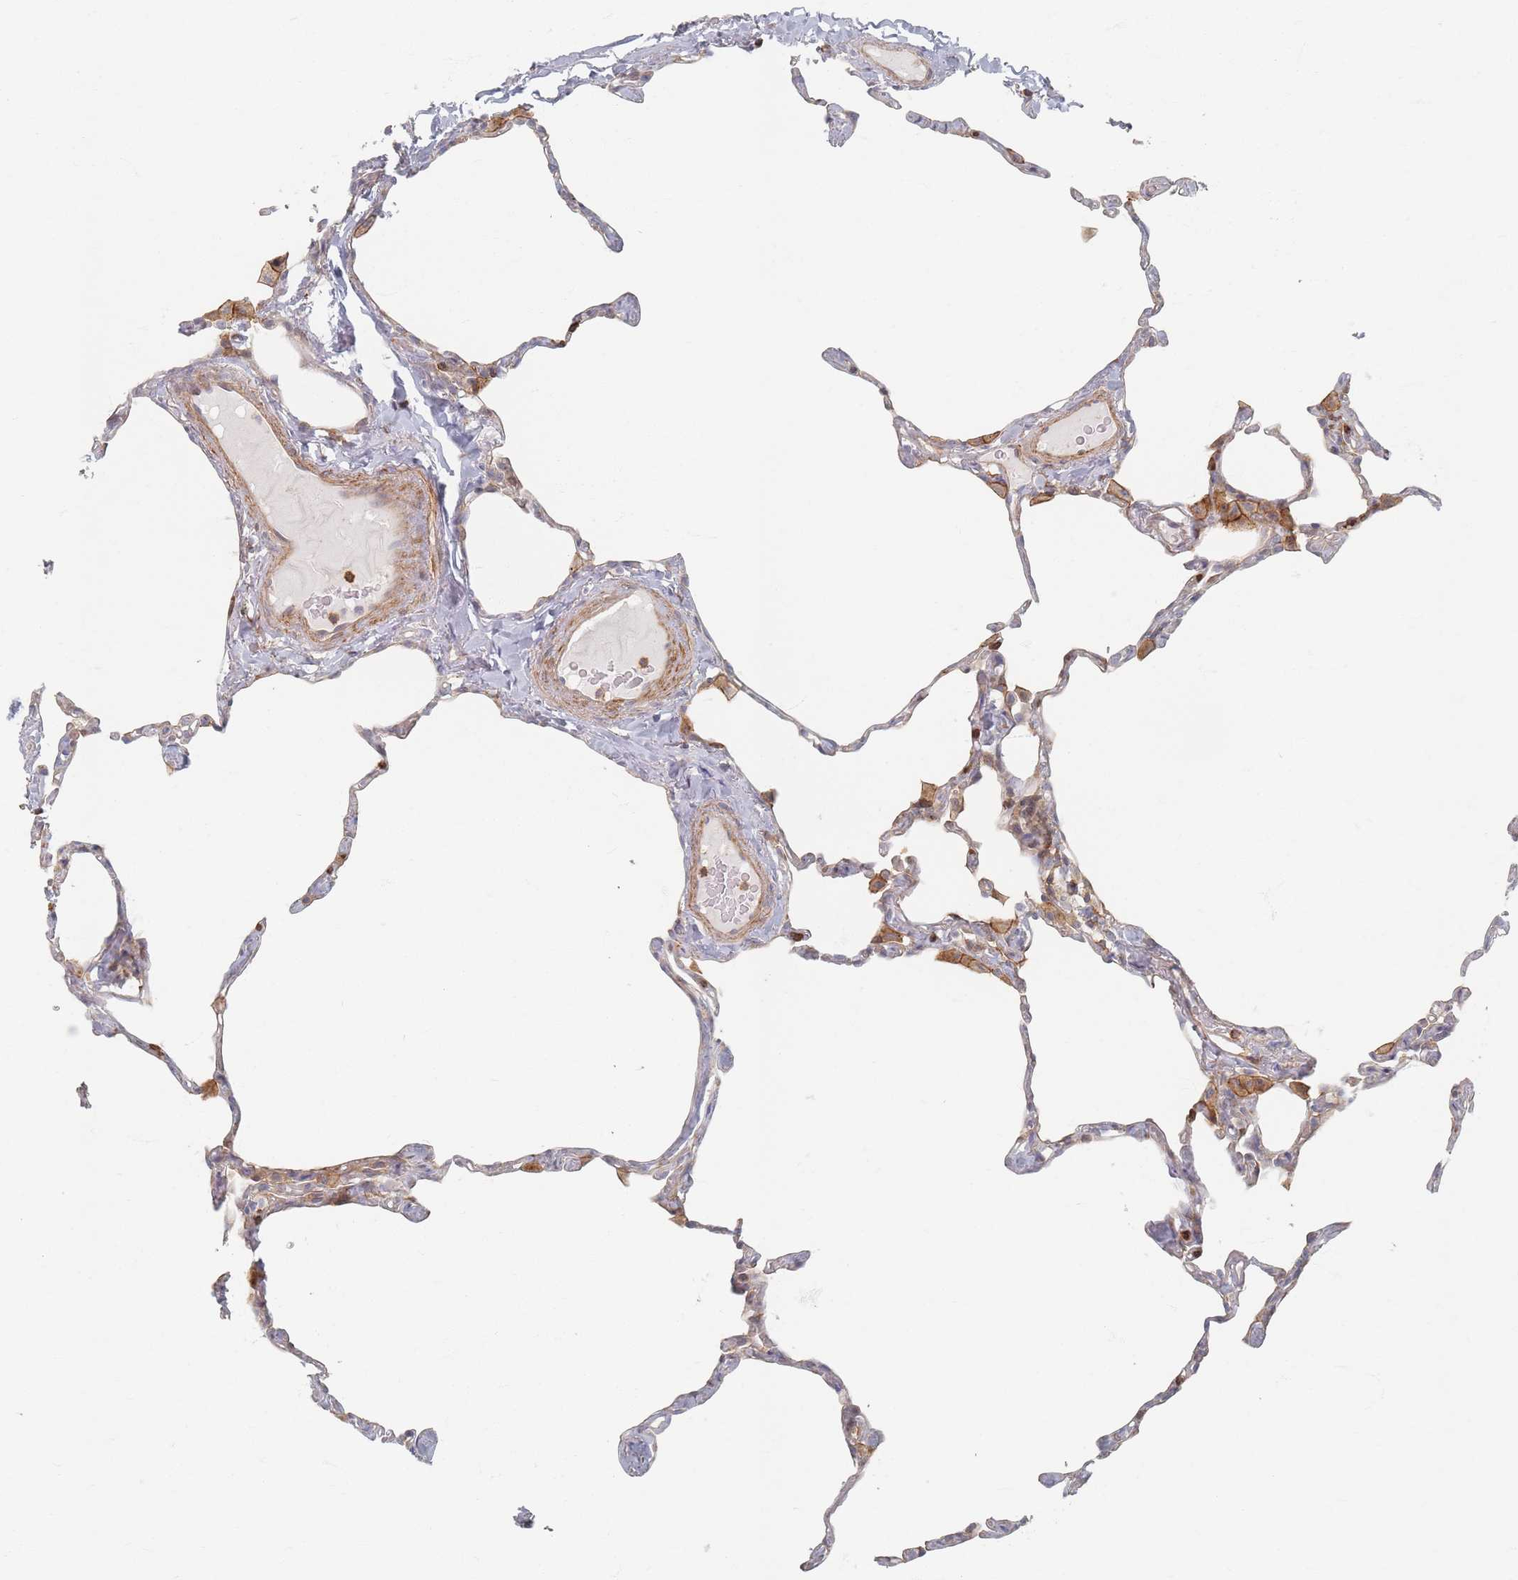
{"staining": {"intensity": "weak", "quantity": "25%-75%", "location": "cytoplasmic/membranous"}, "tissue": "lung", "cell_type": "Alveolar cells", "image_type": "normal", "snomed": [{"axis": "morphology", "description": "Normal tissue, NOS"}, {"axis": "topography", "description": "Lung"}], "caption": "Approximately 25%-75% of alveolar cells in unremarkable human lung demonstrate weak cytoplasmic/membranous protein staining as visualized by brown immunohistochemical staining.", "gene": "ZKSCAN7", "patient": {"sex": "male", "age": 65}}